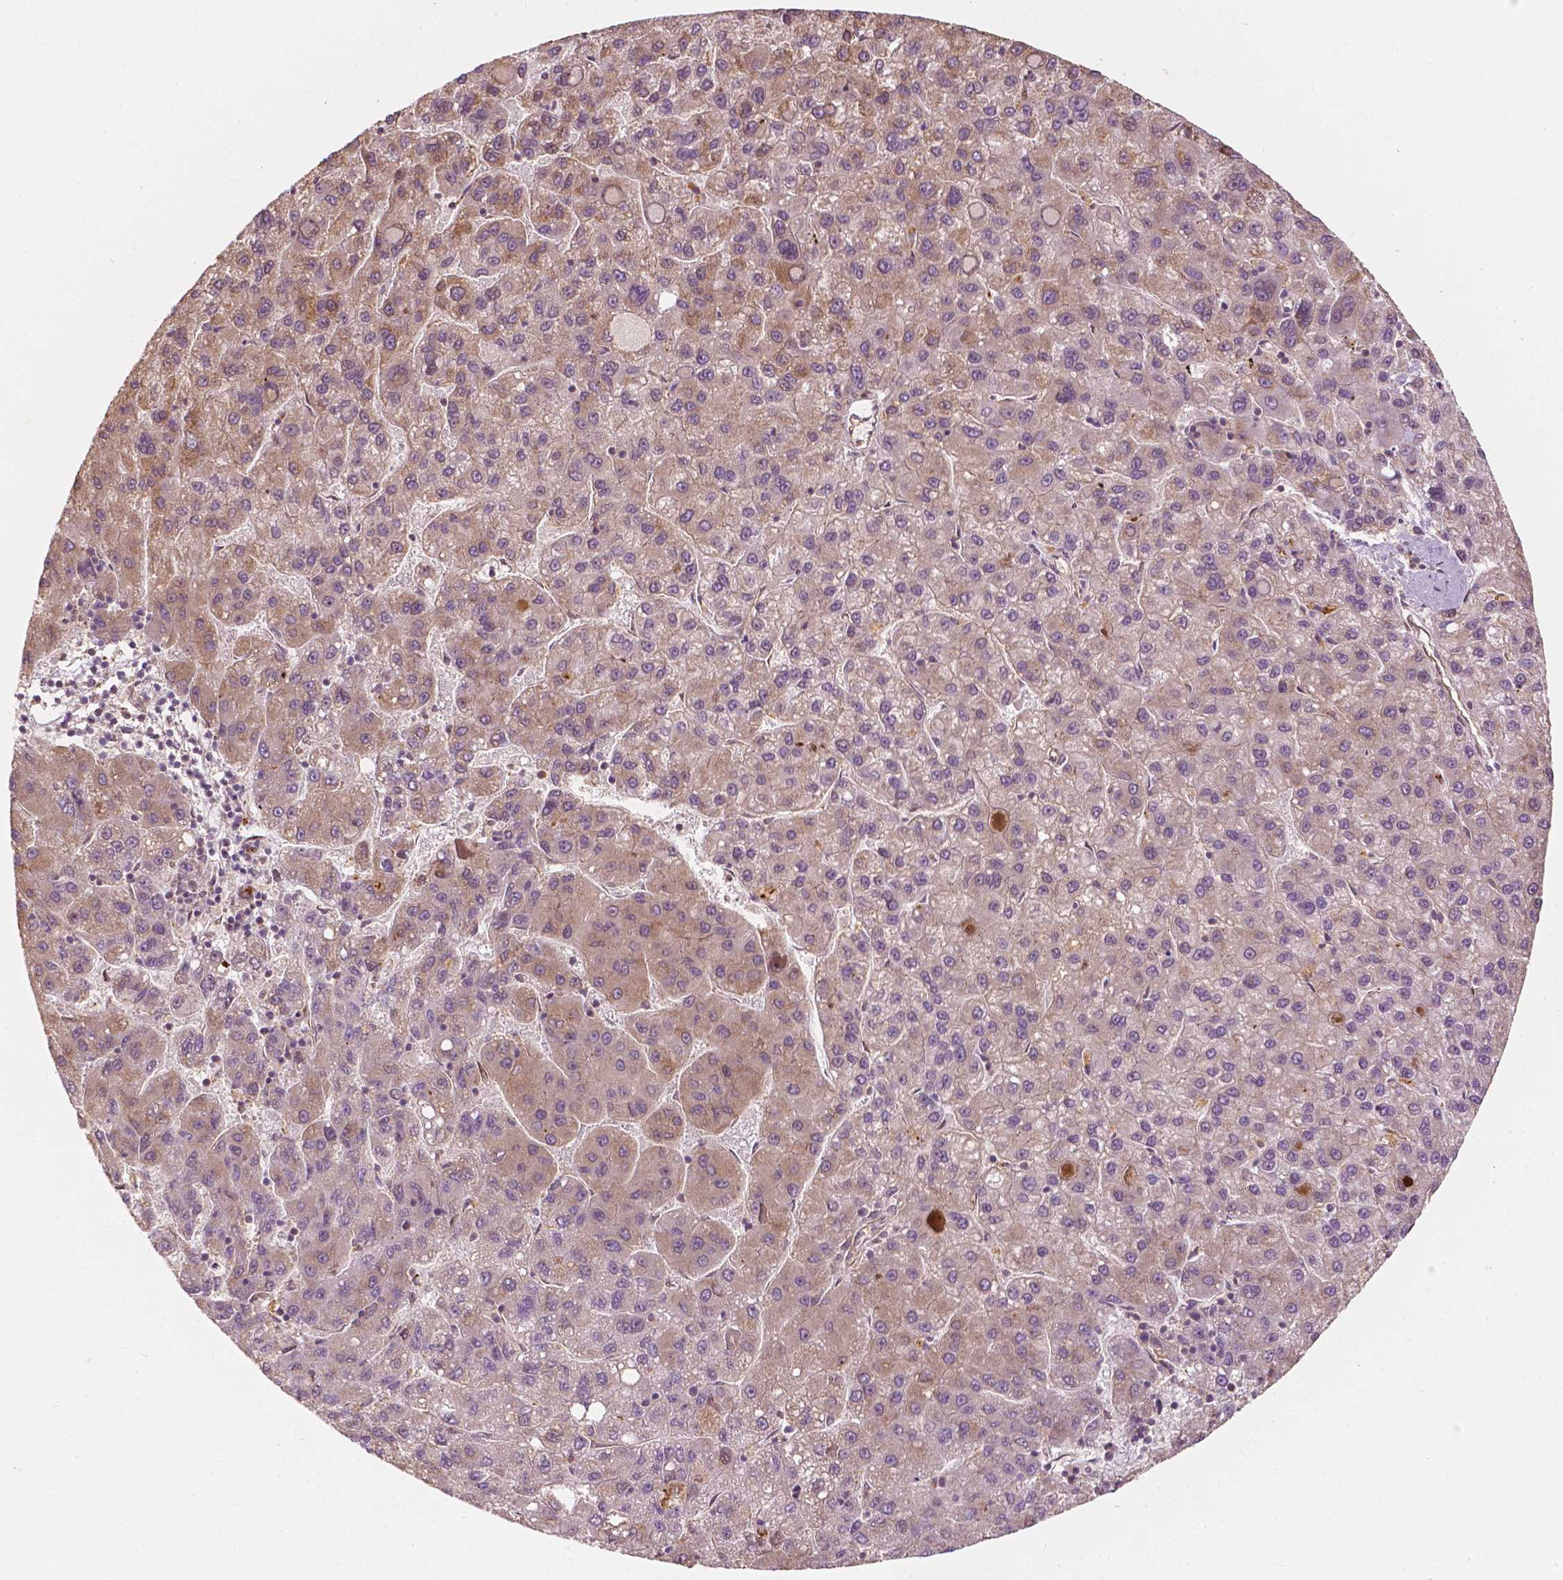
{"staining": {"intensity": "weak", "quantity": "25%-75%", "location": "cytoplasmic/membranous"}, "tissue": "liver cancer", "cell_type": "Tumor cells", "image_type": "cancer", "snomed": [{"axis": "morphology", "description": "Carcinoma, Hepatocellular, NOS"}, {"axis": "topography", "description": "Liver"}], "caption": "Protein expression analysis of liver cancer displays weak cytoplasmic/membranous expression in about 25%-75% of tumor cells.", "gene": "G3BP1", "patient": {"sex": "female", "age": 82}}